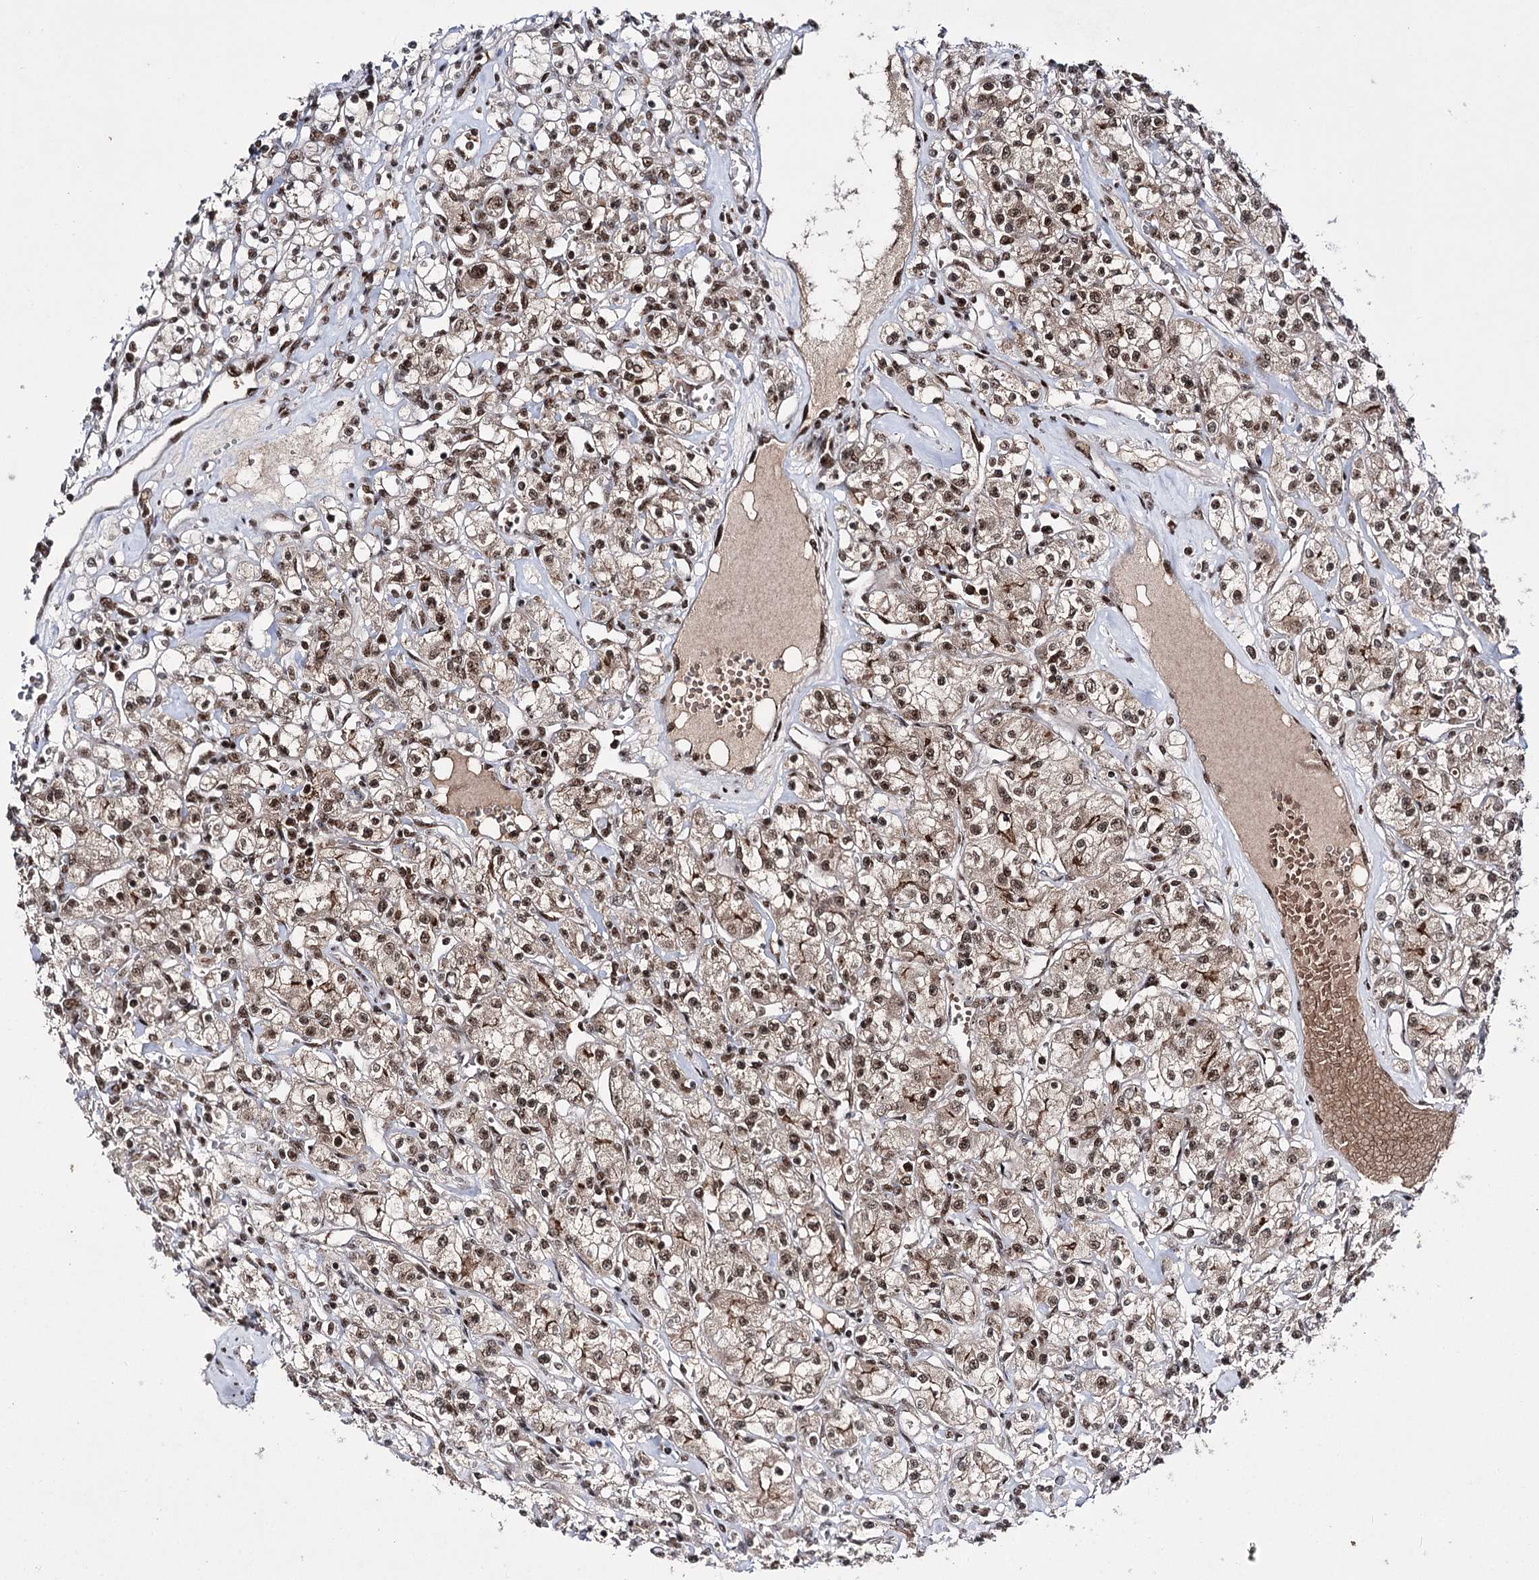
{"staining": {"intensity": "moderate", "quantity": ">75%", "location": "cytoplasmic/membranous,nuclear"}, "tissue": "renal cancer", "cell_type": "Tumor cells", "image_type": "cancer", "snomed": [{"axis": "morphology", "description": "Adenocarcinoma, NOS"}, {"axis": "topography", "description": "Kidney"}], "caption": "Immunohistochemical staining of human renal cancer (adenocarcinoma) demonstrates medium levels of moderate cytoplasmic/membranous and nuclear protein positivity in about >75% of tumor cells. The staining was performed using DAB (3,3'-diaminobenzidine) to visualize the protein expression in brown, while the nuclei were stained in blue with hematoxylin (Magnification: 20x).", "gene": "PRPF40A", "patient": {"sex": "female", "age": 59}}